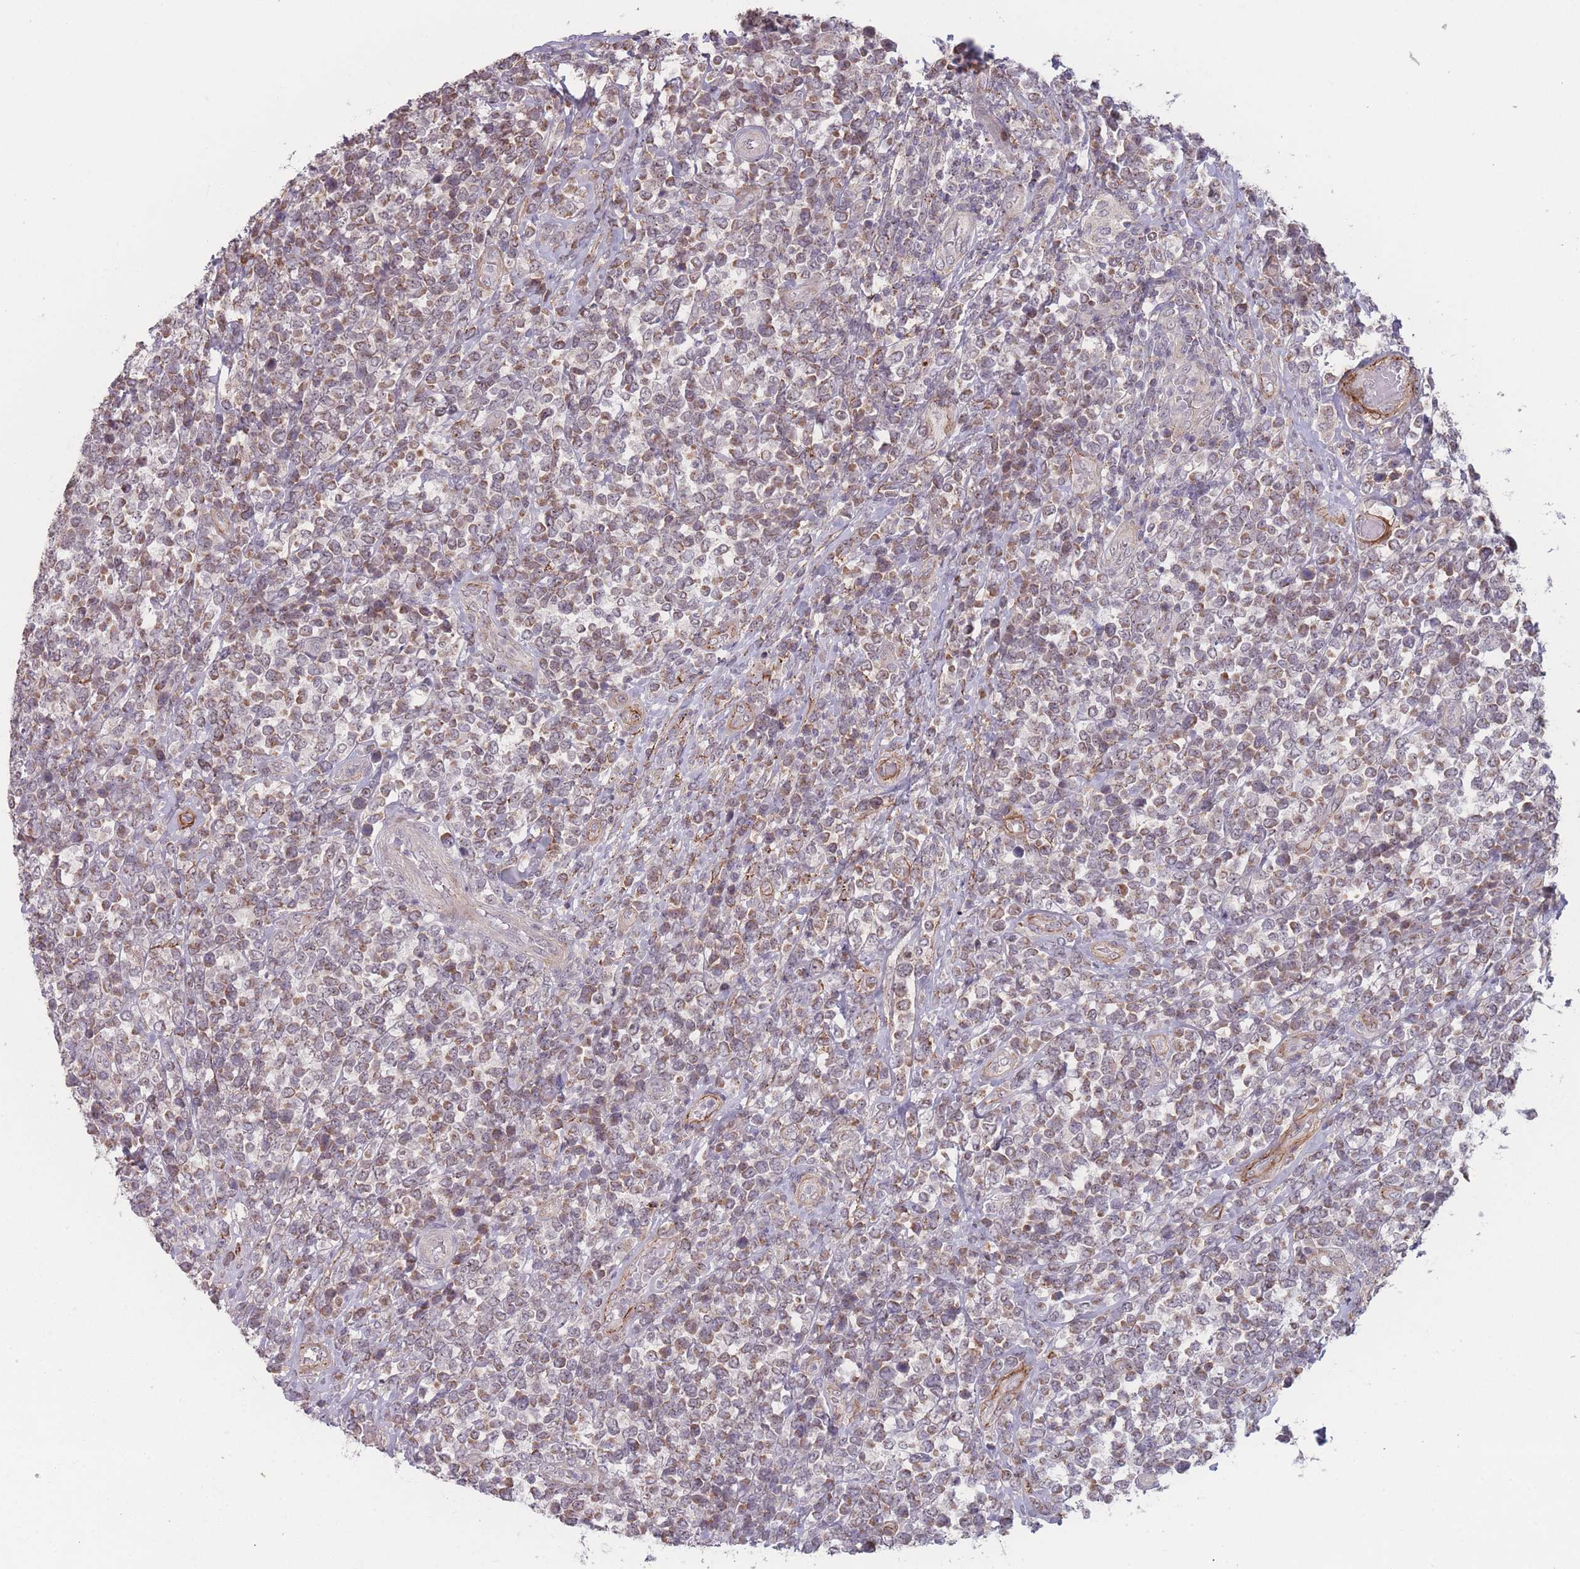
{"staining": {"intensity": "weak", "quantity": ">75%", "location": "cytoplasmic/membranous"}, "tissue": "lymphoma", "cell_type": "Tumor cells", "image_type": "cancer", "snomed": [{"axis": "morphology", "description": "Malignant lymphoma, non-Hodgkin's type, High grade"}, {"axis": "topography", "description": "Soft tissue"}], "caption": "A brown stain labels weak cytoplasmic/membranous staining of a protein in human high-grade malignant lymphoma, non-Hodgkin's type tumor cells.", "gene": "TMEM232", "patient": {"sex": "female", "age": 56}}